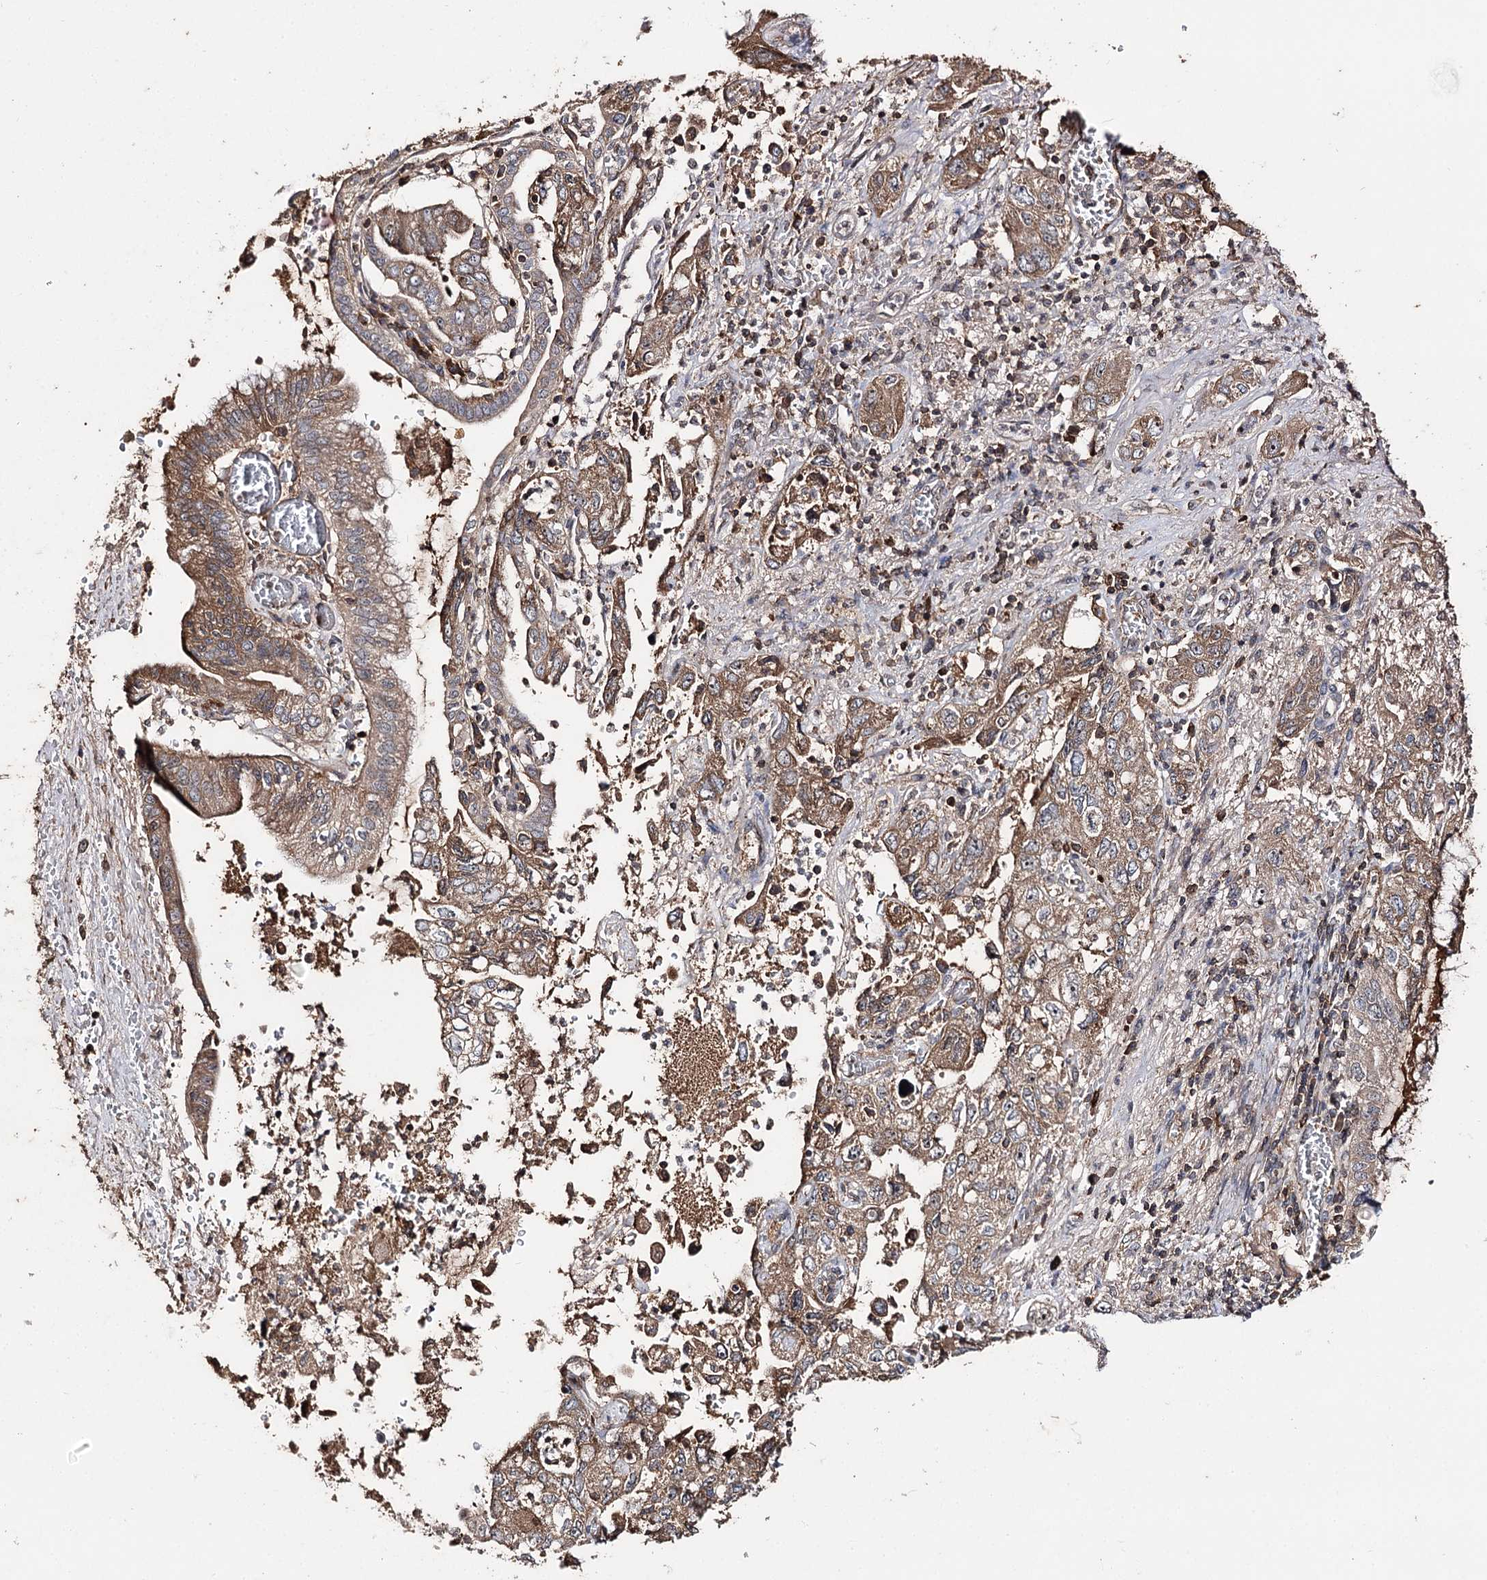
{"staining": {"intensity": "moderate", "quantity": ">75%", "location": "cytoplasmic/membranous"}, "tissue": "pancreatic cancer", "cell_type": "Tumor cells", "image_type": "cancer", "snomed": [{"axis": "morphology", "description": "Adenocarcinoma, NOS"}, {"axis": "topography", "description": "Pancreas"}], "caption": "Pancreatic adenocarcinoma stained for a protein shows moderate cytoplasmic/membranous positivity in tumor cells. (Brightfield microscopy of DAB IHC at high magnification).", "gene": "FAM53B", "patient": {"sex": "female", "age": 73}}